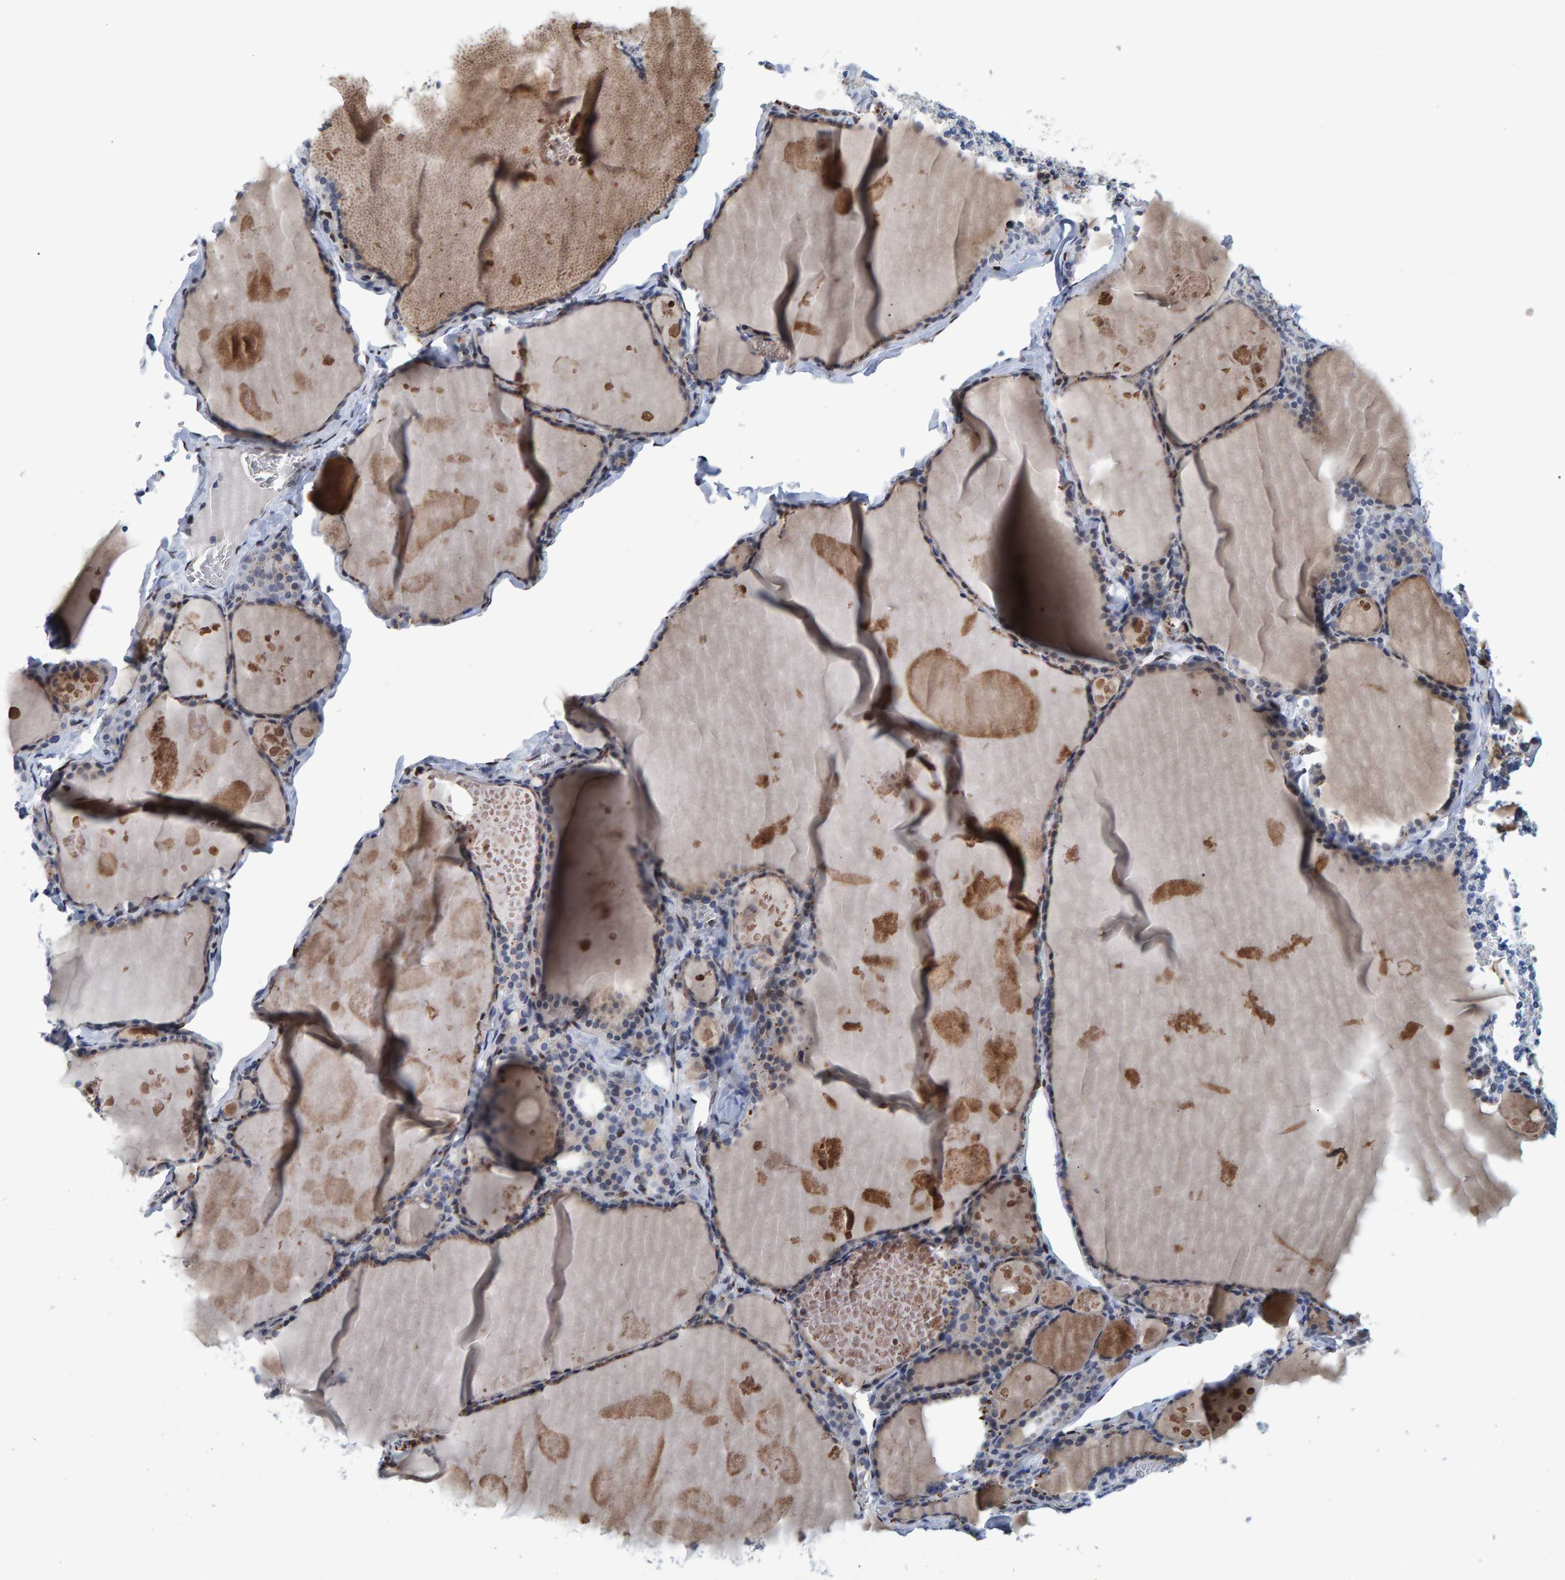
{"staining": {"intensity": "negative", "quantity": "none", "location": "none"}, "tissue": "thyroid gland", "cell_type": "Glandular cells", "image_type": "normal", "snomed": [{"axis": "morphology", "description": "Normal tissue, NOS"}, {"axis": "topography", "description": "Thyroid gland"}], "caption": "IHC histopathology image of unremarkable human thyroid gland stained for a protein (brown), which demonstrates no staining in glandular cells. (DAB immunohistochemistry with hematoxylin counter stain).", "gene": "QKI", "patient": {"sex": "male", "age": 56}}